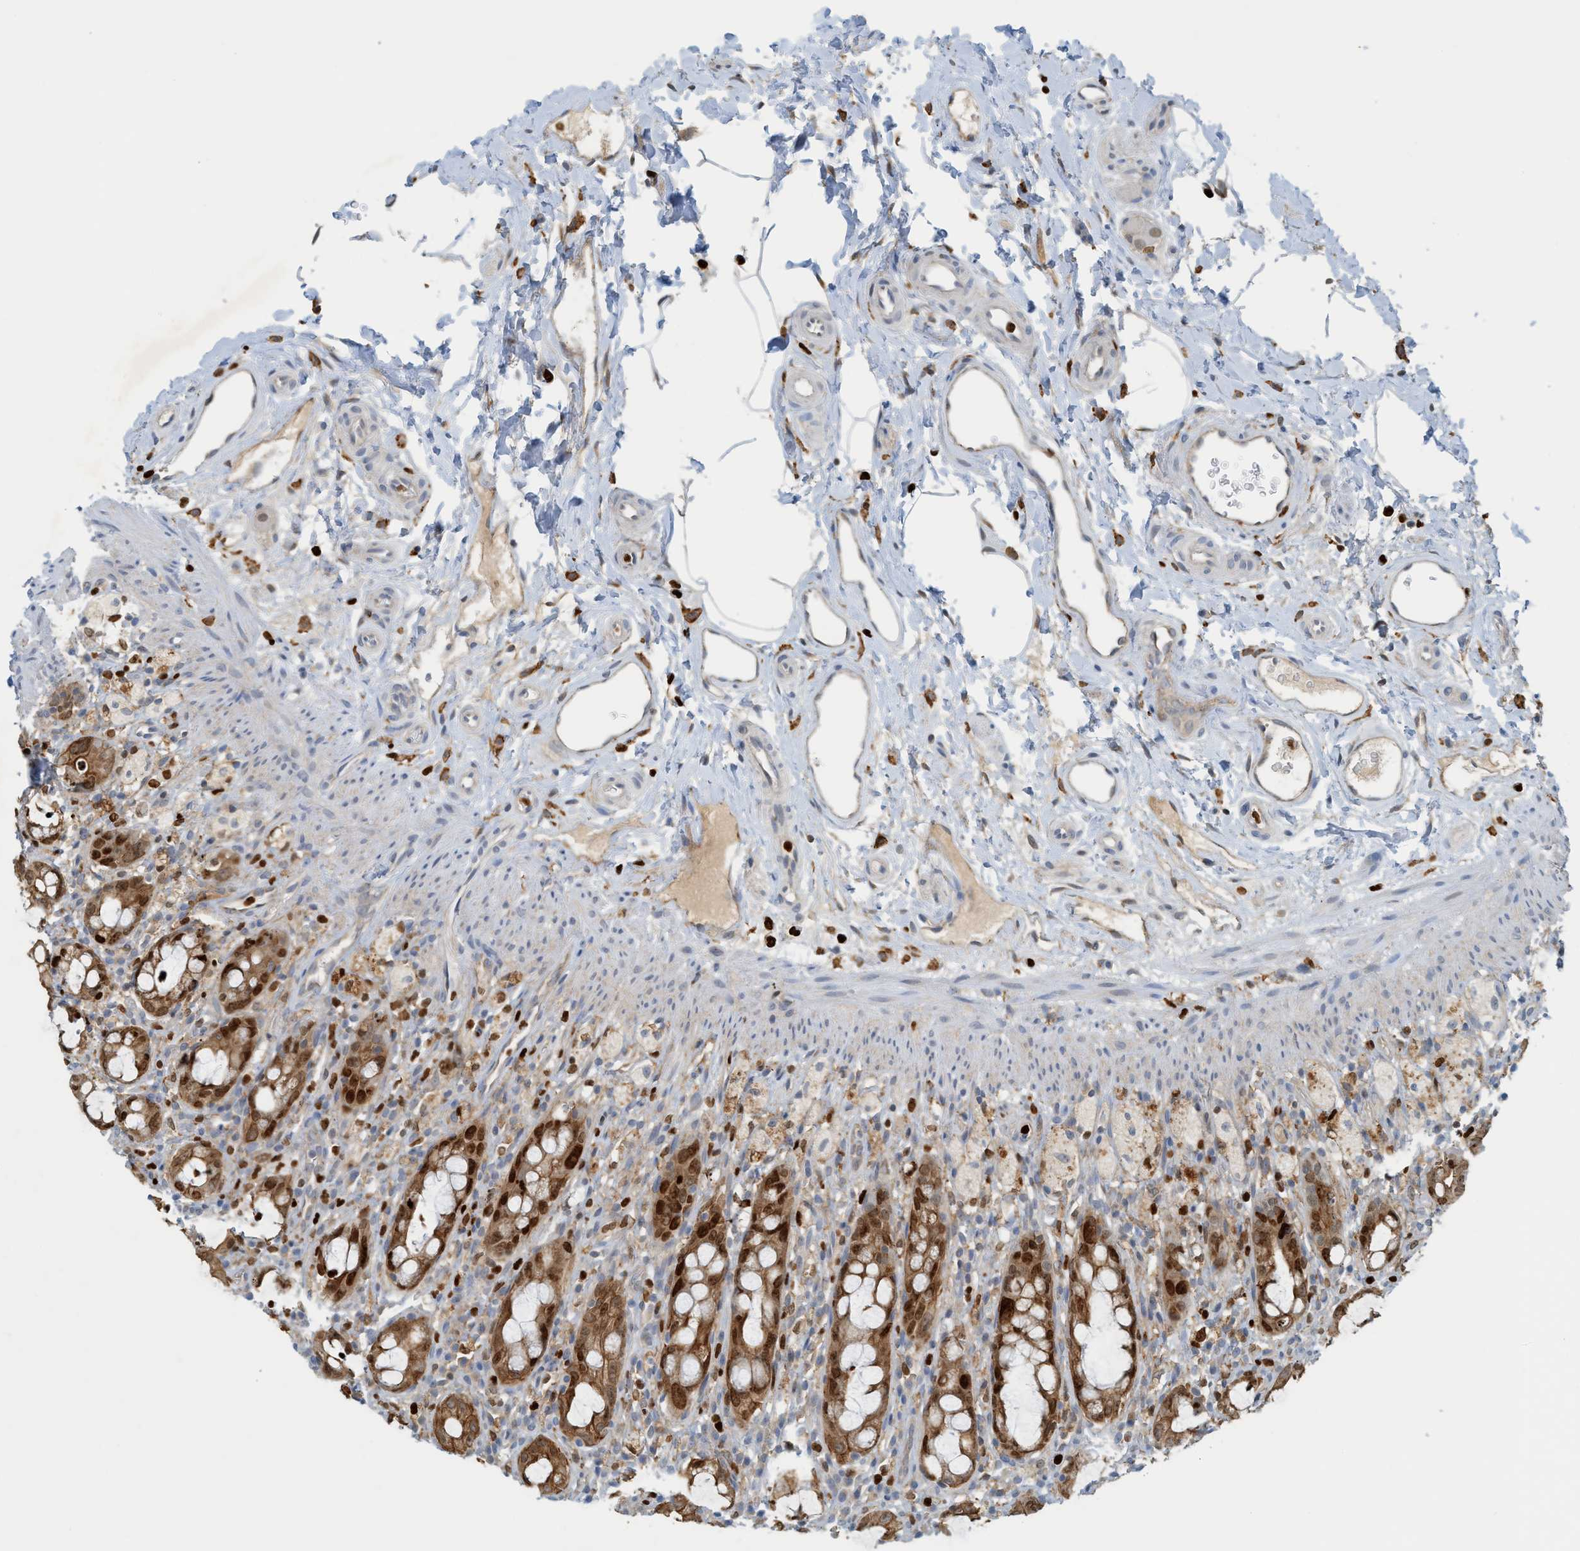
{"staining": {"intensity": "strong", "quantity": ">75%", "location": "cytoplasmic/membranous,nuclear"}, "tissue": "rectum", "cell_type": "Glandular cells", "image_type": "normal", "snomed": [{"axis": "morphology", "description": "Normal tissue, NOS"}, {"axis": "topography", "description": "Rectum"}], "caption": "Protein analysis of normal rectum shows strong cytoplasmic/membranous,nuclear staining in approximately >75% of glandular cells. (Brightfield microscopy of DAB IHC at high magnification).", "gene": "SH3D19", "patient": {"sex": "male", "age": 44}}